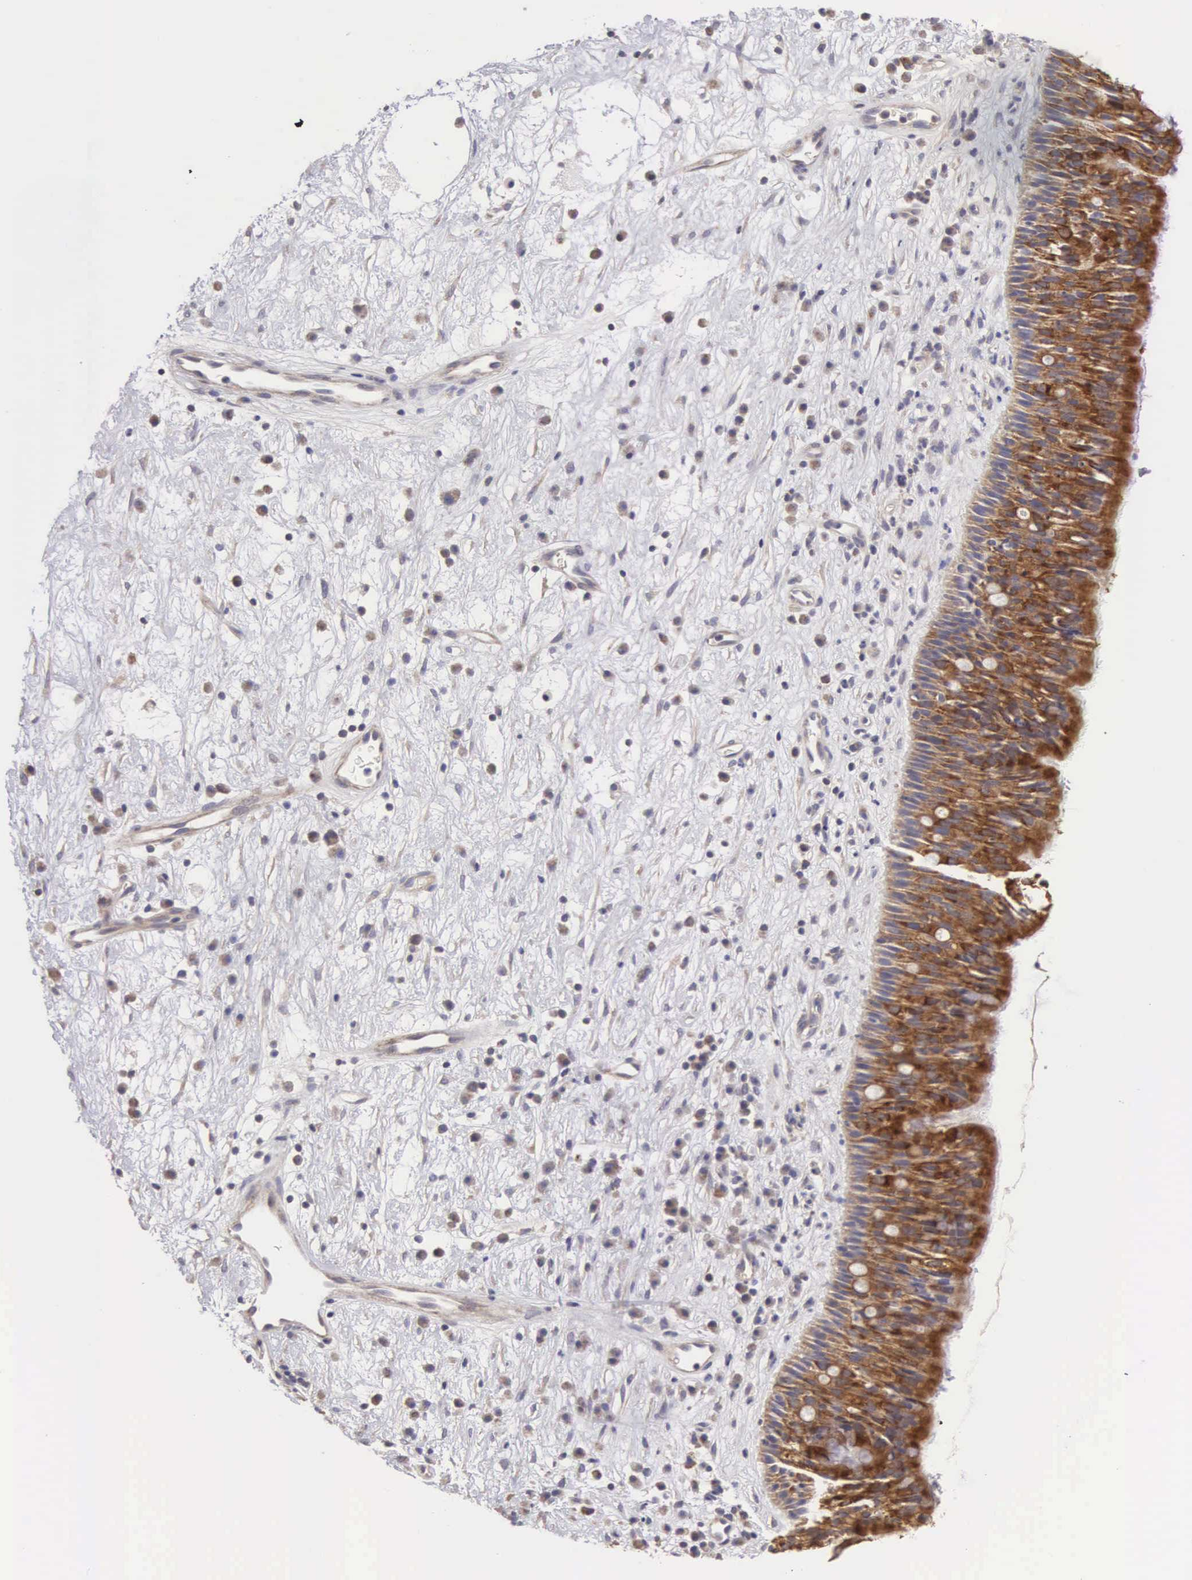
{"staining": {"intensity": "strong", "quantity": ">75%", "location": "cytoplasmic/membranous"}, "tissue": "nasopharynx", "cell_type": "Respiratory epithelial cells", "image_type": "normal", "snomed": [{"axis": "morphology", "description": "Normal tissue, NOS"}, {"axis": "topography", "description": "Nasopharynx"}], "caption": "DAB (3,3'-diaminobenzidine) immunohistochemical staining of normal human nasopharynx shows strong cytoplasmic/membranous protein staining in about >75% of respiratory epithelial cells. (Stains: DAB in brown, nuclei in blue, Microscopy: brightfield microscopy at high magnification).", "gene": "TXLNG", "patient": {"sex": "male", "age": 13}}